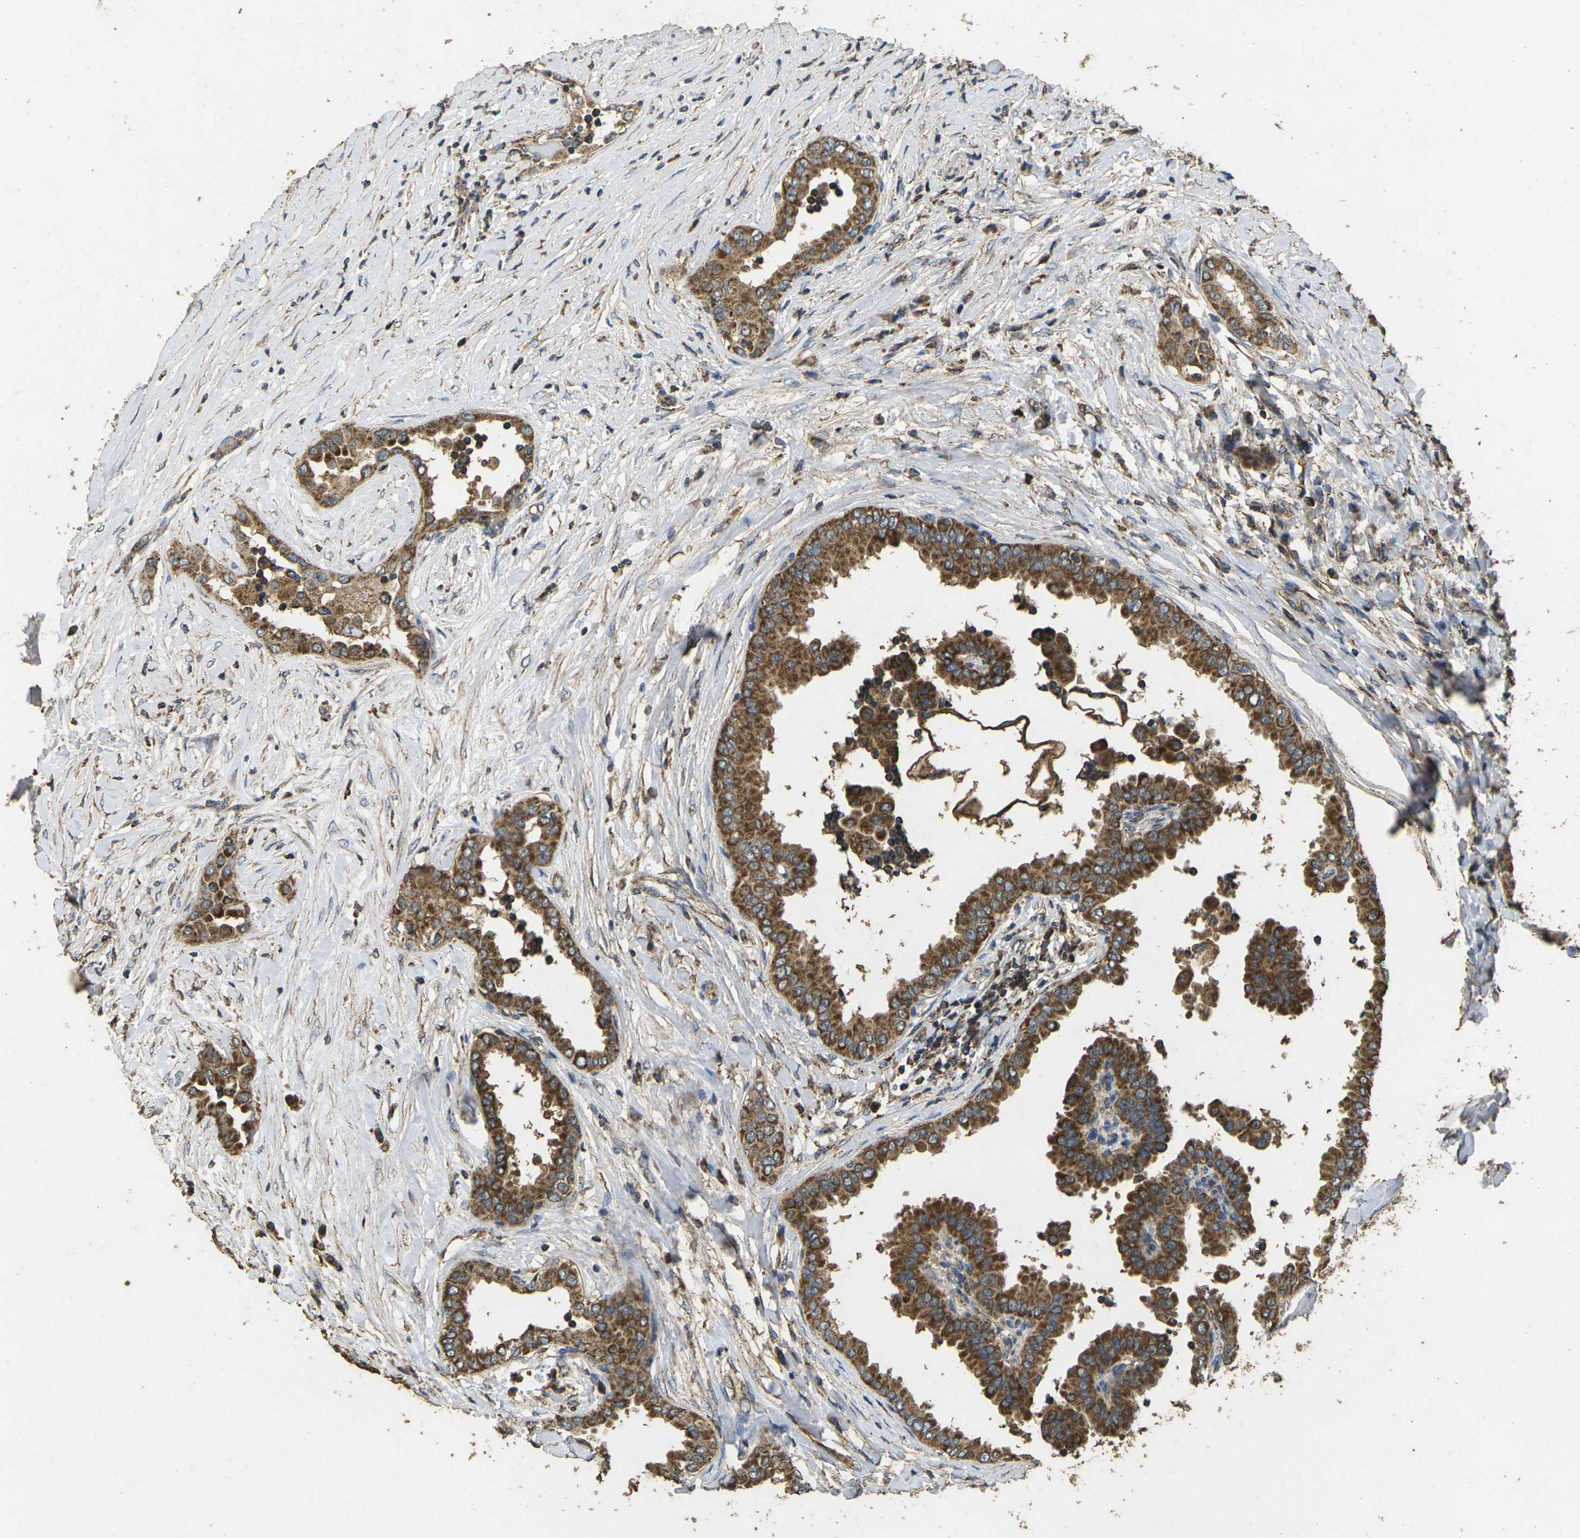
{"staining": {"intensity": "moderate", "quantity": ">75%", "location": "cytoplasmic/membranous"}, "tissue": "thyroid cancer", "cell_type": "Tumor cells", "image_type": "cancer", "snomed": [{"axis": "morphology", "description": "Papillary adenocarcinoma, NOS"}, {"axis": "topography", "description": "Thyroid gland"}], "caption": "Protein analysis of thyroid papillary adenocarcinoma tissue reveals moderate cytoplasmic/membranous positivity in about >75% of tumor cells.", "gene": "MAPK11", "patient": {"sex": "male", "age": 33}}